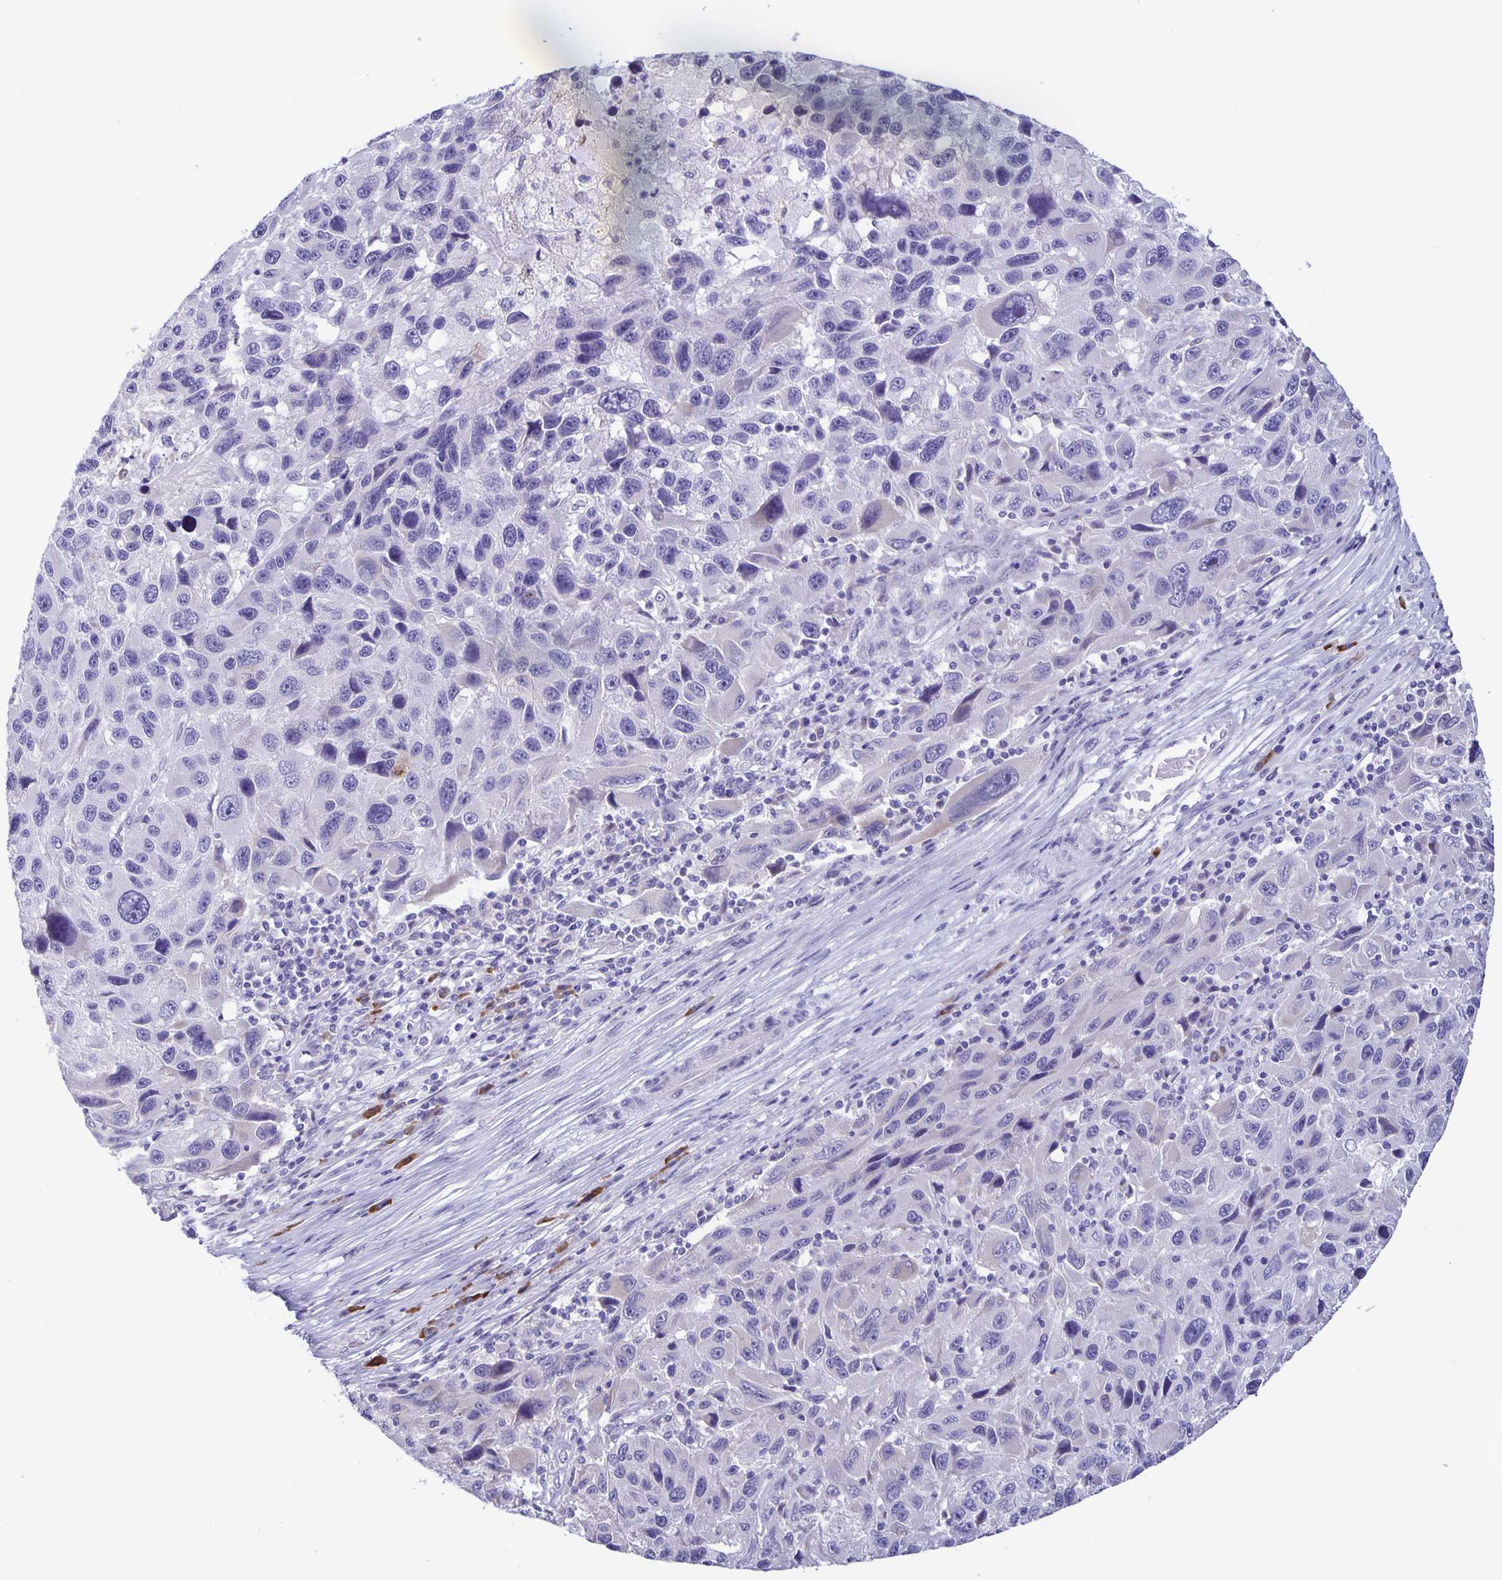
{"staining": {"intensity": "negative", "quantity": "none", "location": "none"}, "tissue": "melanoma", "cell_type": "Tumor cells", "image_type": "cancer", "snomed": [{"axis": "morphology", "description": "Malignant melanoma, NOS"}, {"axis": "topography", "description": "Skin"}], "caption": "A high-resolution micrograph shows immunohistochemistry (IHC) staining of melanoma, which reveals no significant staining in tumor cells.", "gene": "ERMN", "patient": {"sex": "male", "age": 53}}